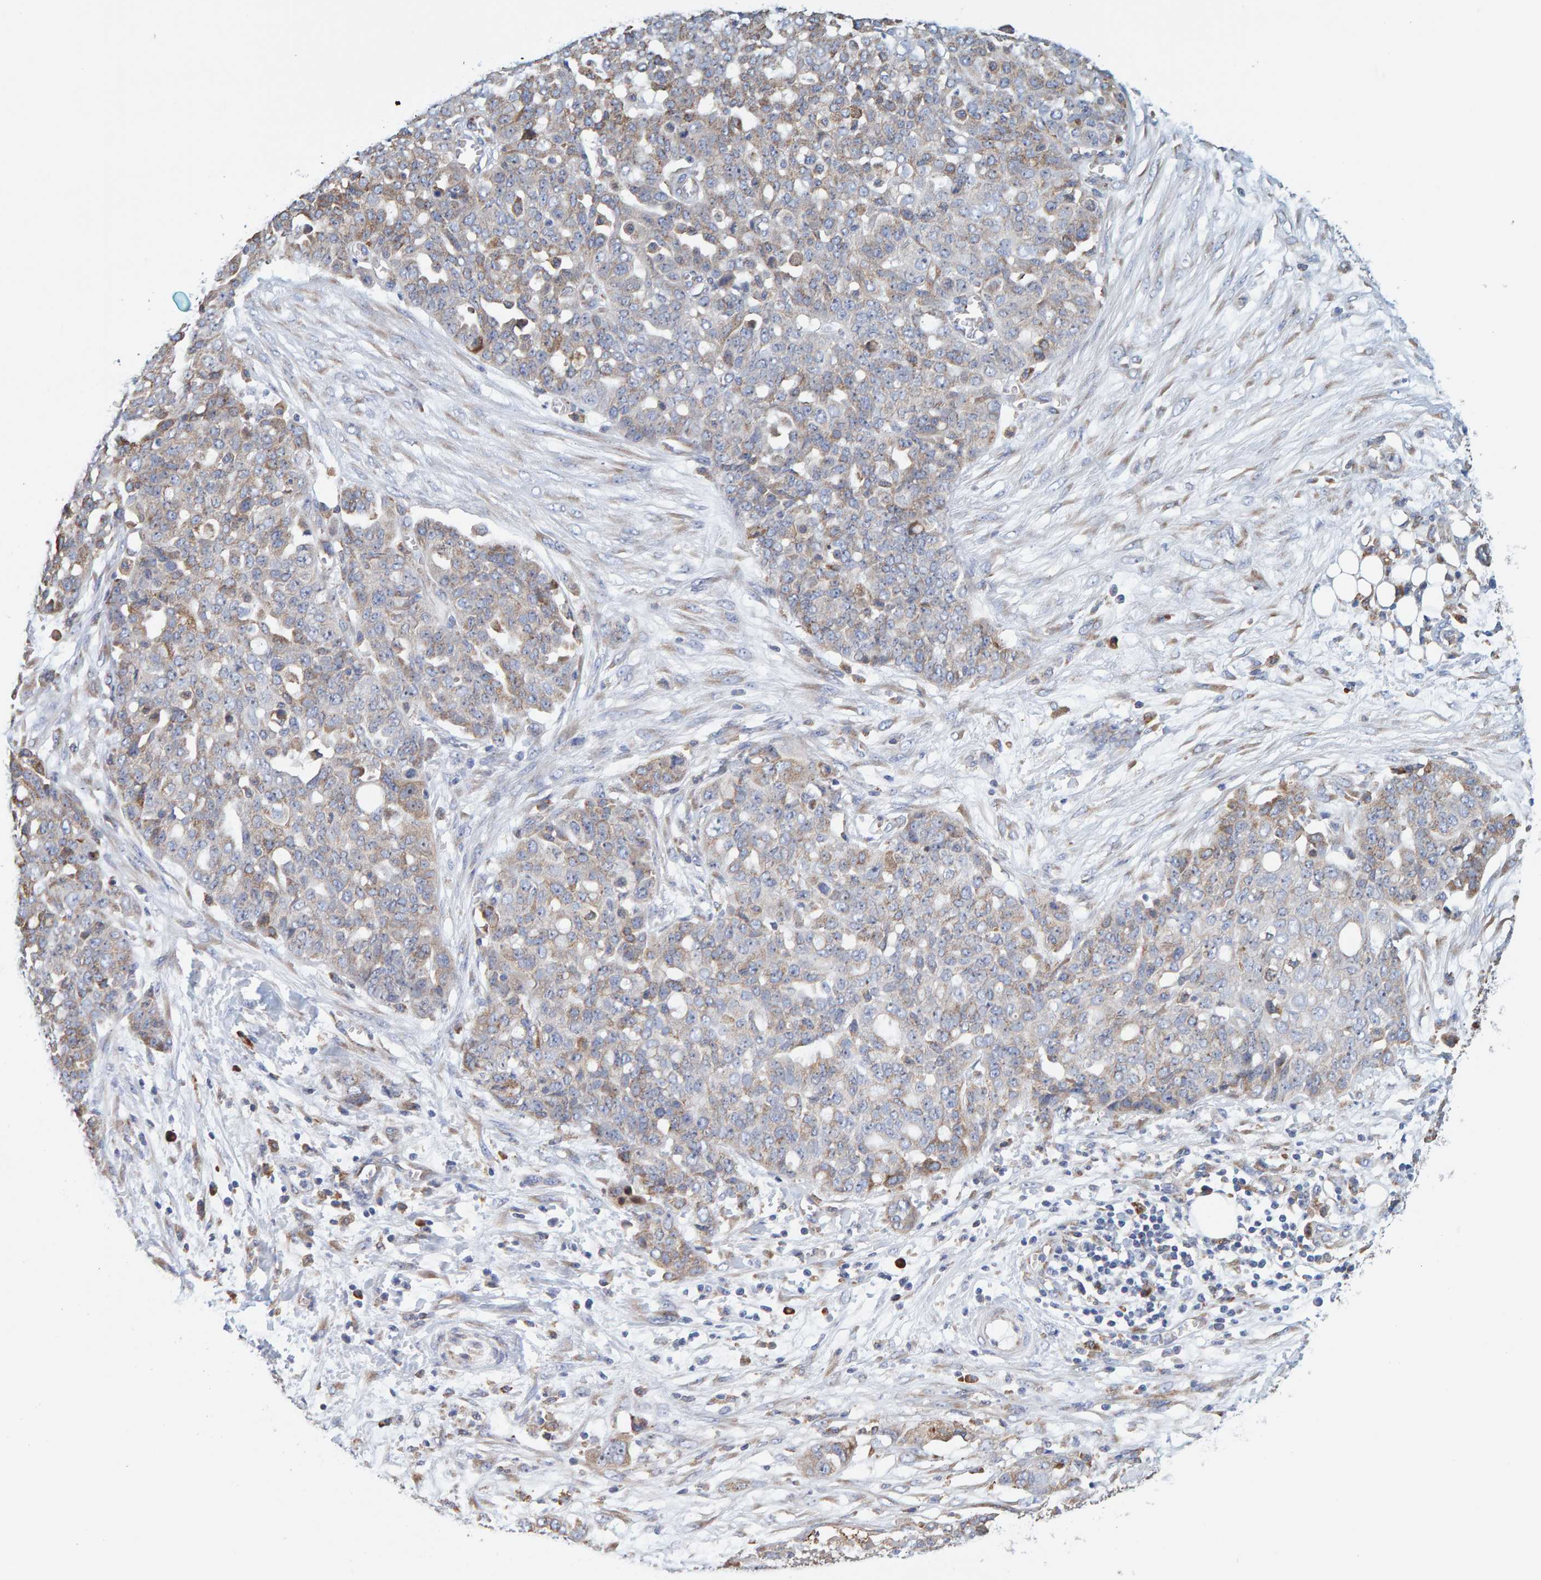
{"staining": {"intensity": "weak", "quantity": "25%-75%", "location": "cytoplasmic/membranous"}, "tissue": "ovarian cancer", "cell_type": "Tumor cells", "image_type": "cancer", "snomed": [{"axis": "morphology", "description": "Cystadenocarcinoma, serous, NOS"}, {"axis": "topography", "description": "Soft tissue"}, {"axis": "topography", "description": "Ovary"}], "caption": "Immunohistochemical staining of serous cystadenocarcinoma (ovarian) demonstrates low levels of weak cytoplasmic/membranous protein expression in approximately 25%-75% of tumor cells. The staining was performed using DAB to visualize the protein expression in brown, while the nuclei were stained in blue with hematoxylin (Magnification: 20x).", "gene": "SGPL1", "patient": {"sex": "female", "age": 57}}